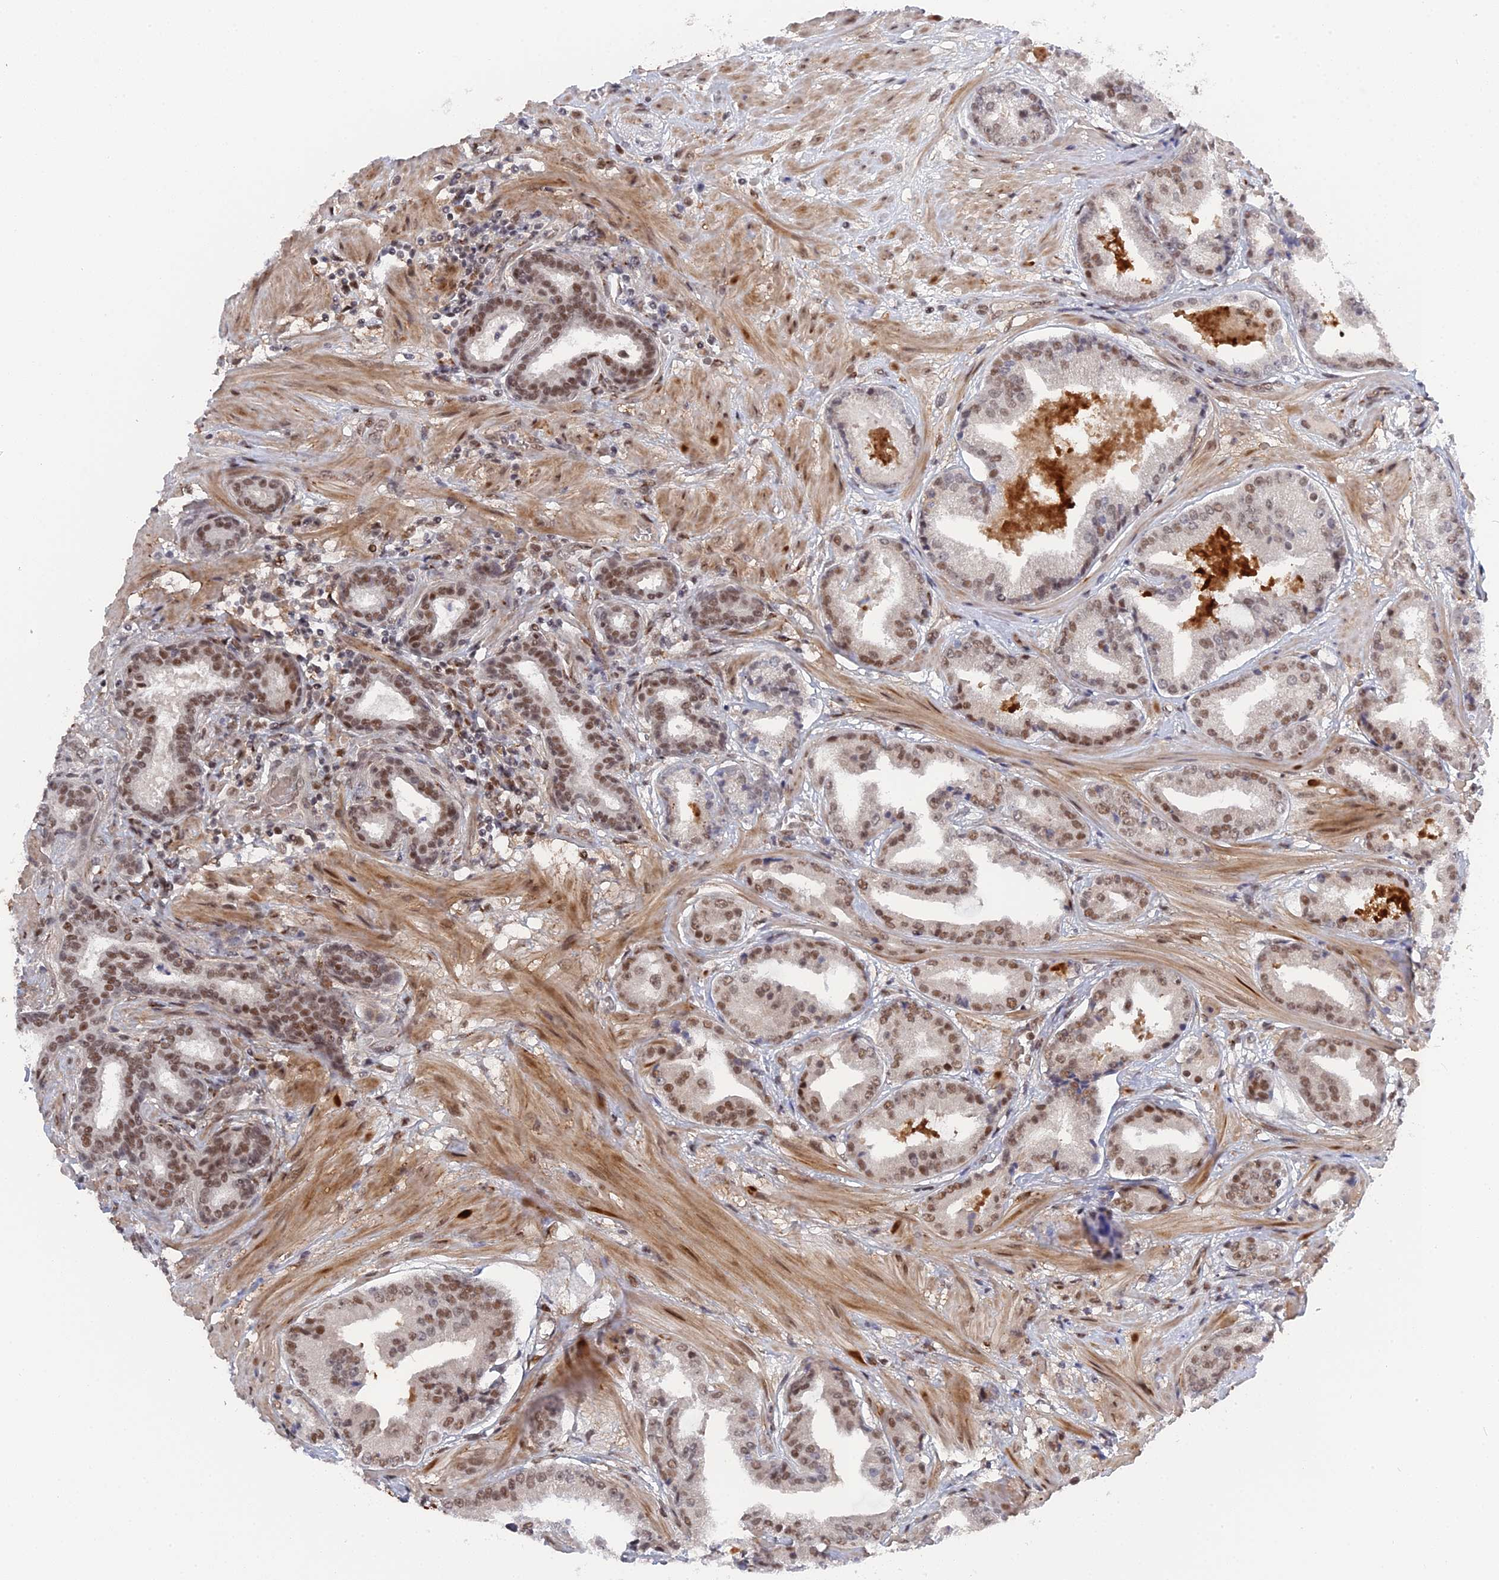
{"staining": {"intensity": "moderate", "quantity": ">75%", "location": "nuclear"}, "tissue": "prostate cancer", "cell_type": "Tumor cells", "image_type": "cancer", "snomed": [{"axis": "morphology", "description": "Adenocarcinoma, High grade"}, {"axis": "topography", "description": "Prostate"}], "caption": "The histopathology image demonstrates a brown stain indicating the presence of a protein in the nuclear of tumor cells in prostate cancer.", "gene": "CCDC85A", "patient": {"sex": "male", "age": 63}}